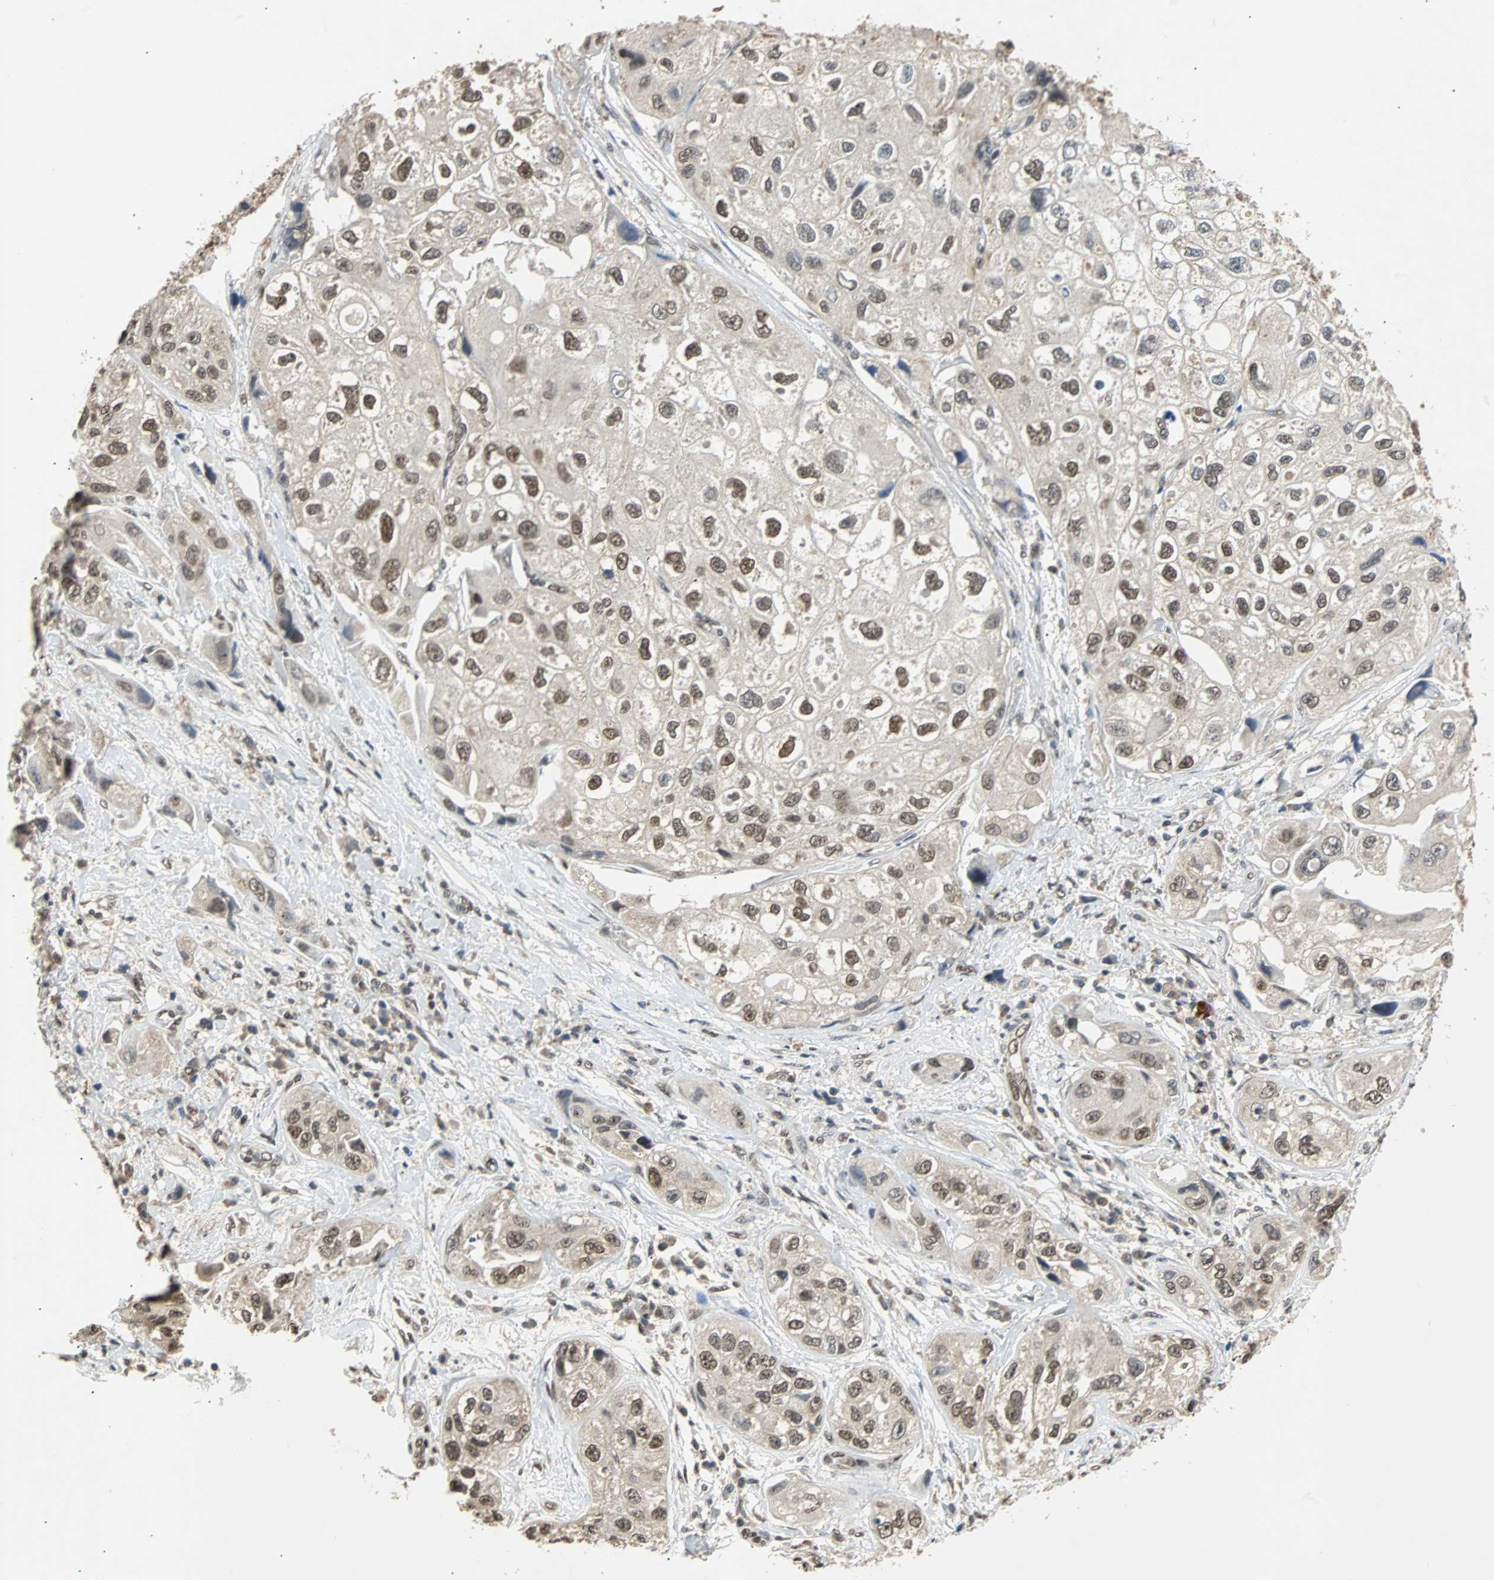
{"staining": {"intensity": "moderate", "quantity": ">75%", "location": "nuclear"}, "tissue": "urothelial cancer", "cell_type": "Tumor cells", "image_type": "cancer", "snomed": [{"axis": "morphology", "description": "Urothelial carcinoma, High grade"}, {"axis": "topography", "description": "Urinary bladder"}], "caption": "Tumor cells show medium levels of moderate nuclear expression in about >75% of cells in urothelial carcinoma (high-grade).", "gene": "PHC1", "patient": {"sex": "female", "age": 64}}